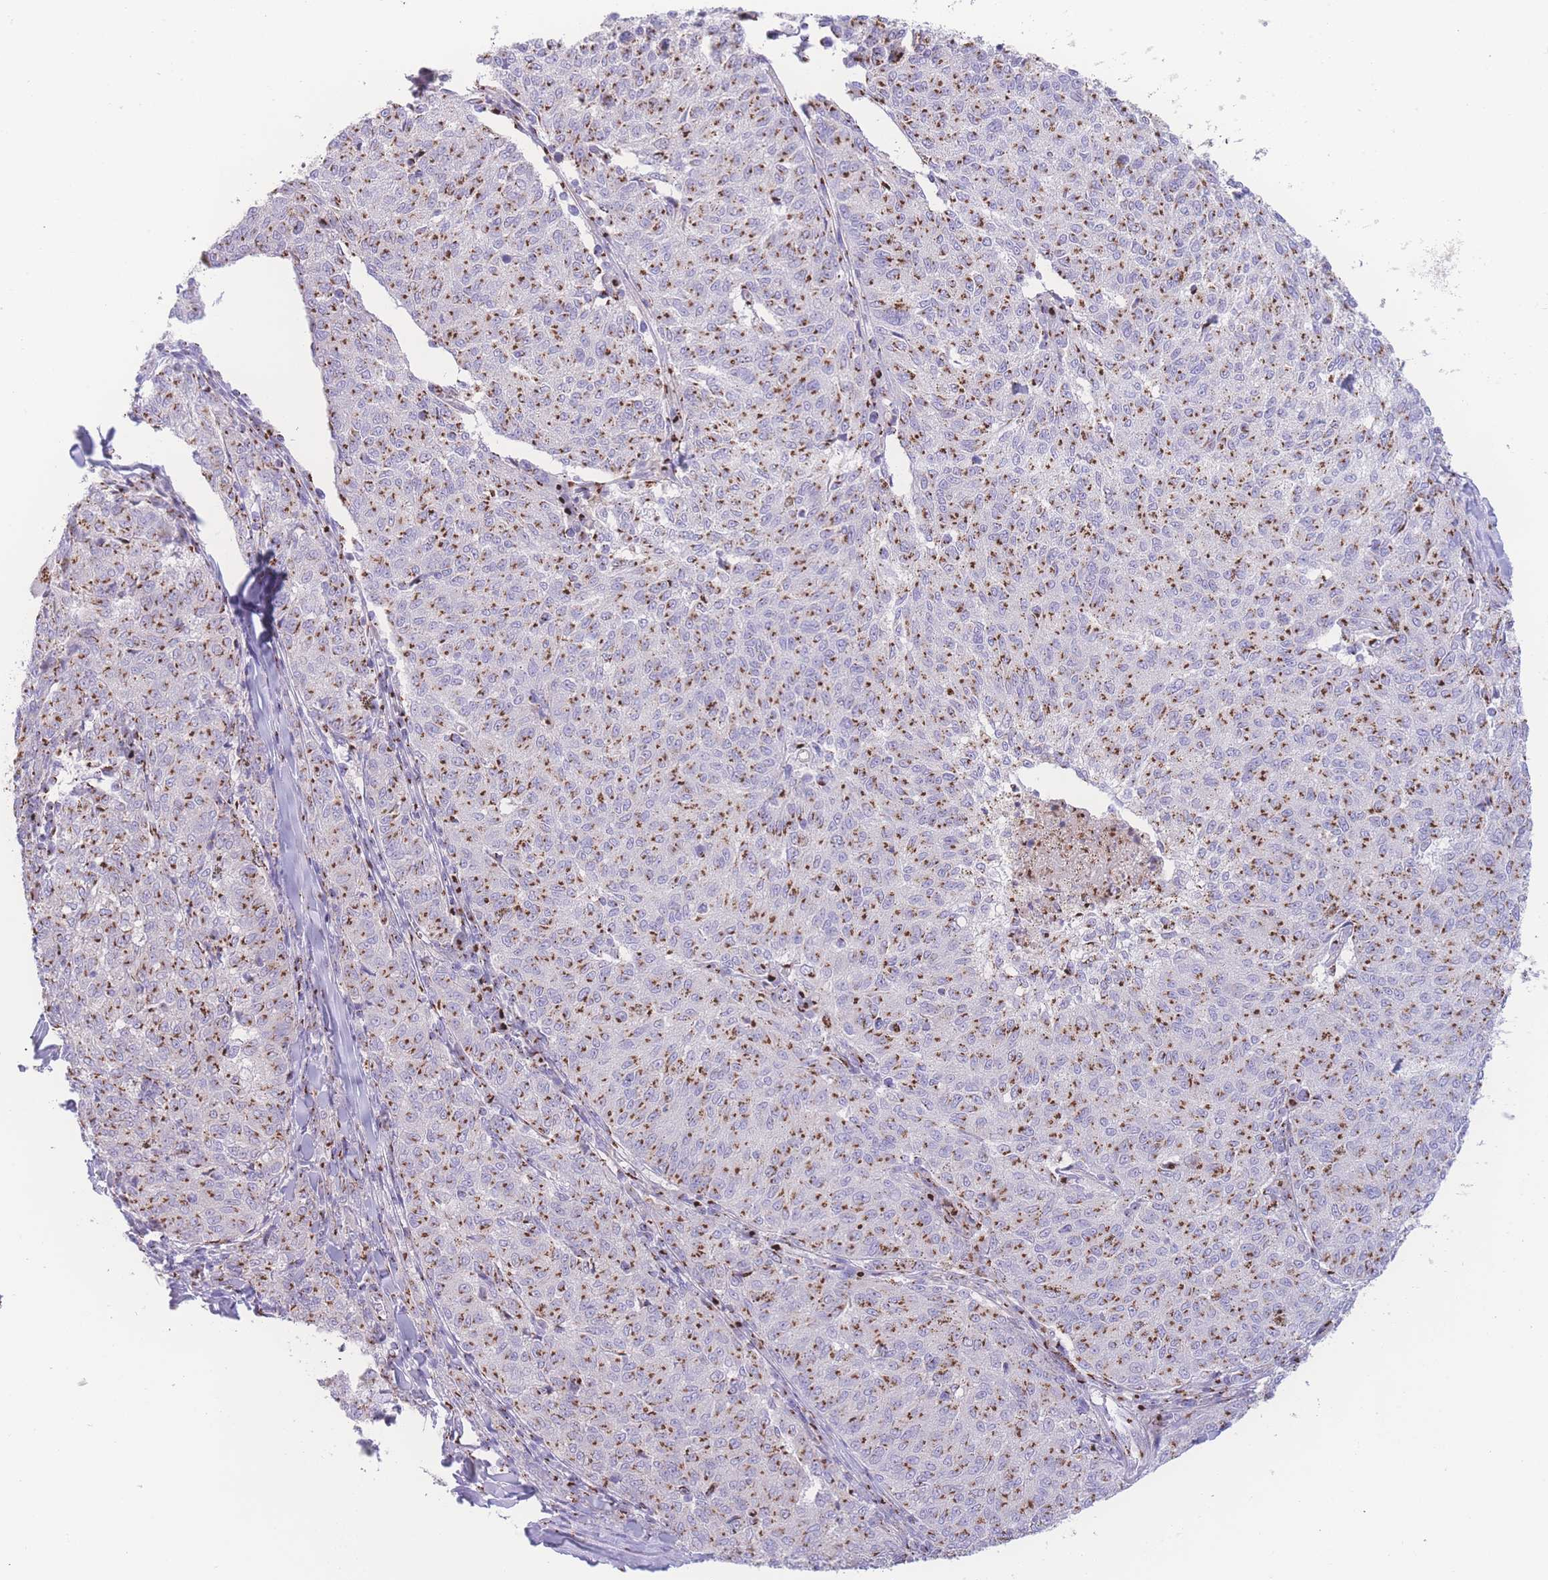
{"staining": {"intensity": "moderate", "quantity": ">75%", "location": "cytoplasmic/membranous"}, "tissue": "melanoma", "cell_type": "Tumor cells", "image_type": "cancer", "snomed": [{"axis": "morphology", "description": "Malignant melanoma, NOS"}, {"axis": "topography", "description": "Skin"}], "caption": "A brown stain highlights moderate cytoplasmic/membranous staining of a protein in human melanoma tumor cells.", "gene": "GOLM2", "patient": {"sex": "female", "age": 72}}